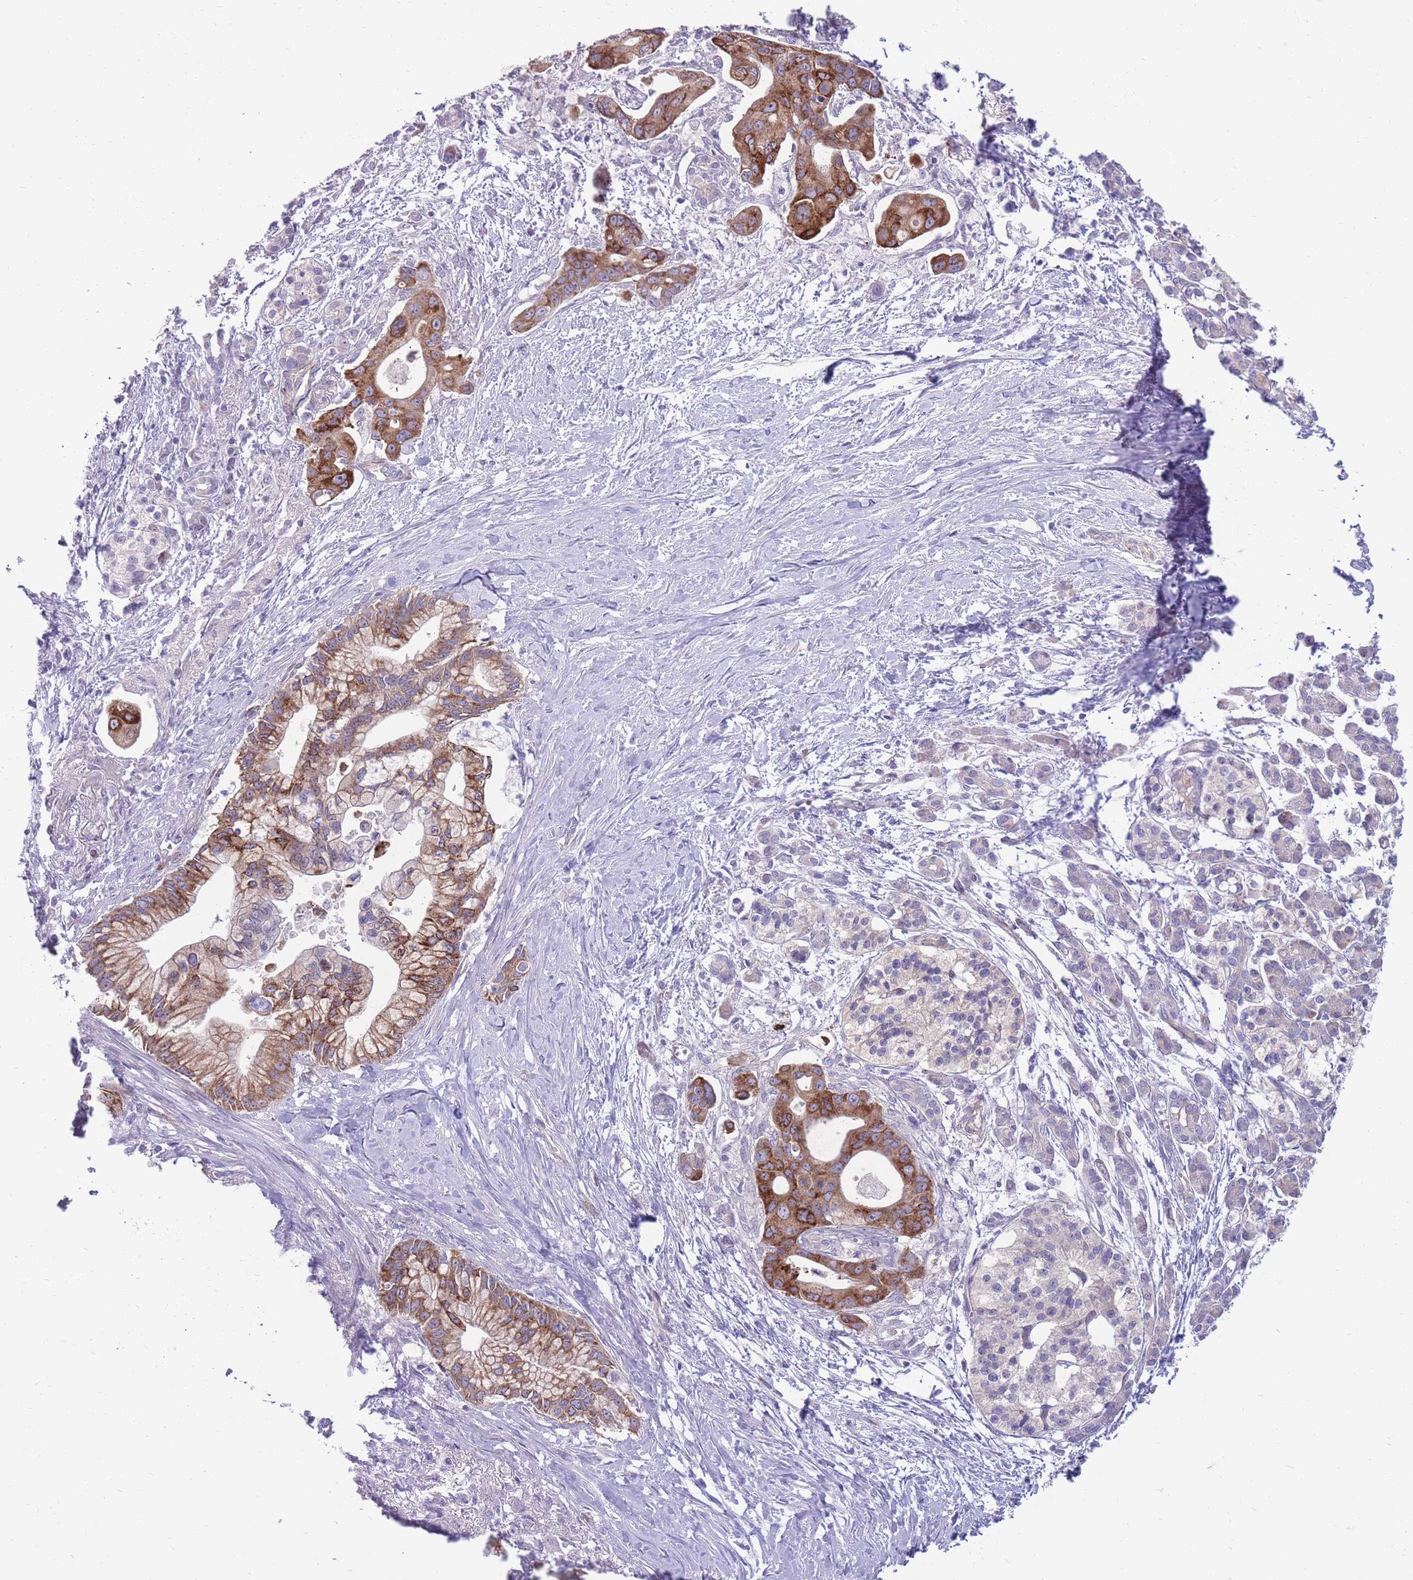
{"staining": {"intensity": "strong", "quantity": ">75%", "location": "cytoplasmic/membranous"}, "tissue": "pancreatic cancer", "cell_type": "Tumor cells", "image_type": "cancer", "snomed": [{"axis": "morphology", "description": "Adenocarcinoma, NOS"}, {"axis": "topography", "description": "Pancreas"}], "caption": "Strong cytoplasmic/membranous protein positivity is present in about >75% of tumor cells in adenocarcinoma (pancreatic). Using DAB (brown) and hematoxylin (blue) stains, captured at high magnification using brightfield microscopy.", "gene": "RGS11", "patient": {"sex": "male", "age": 68}}